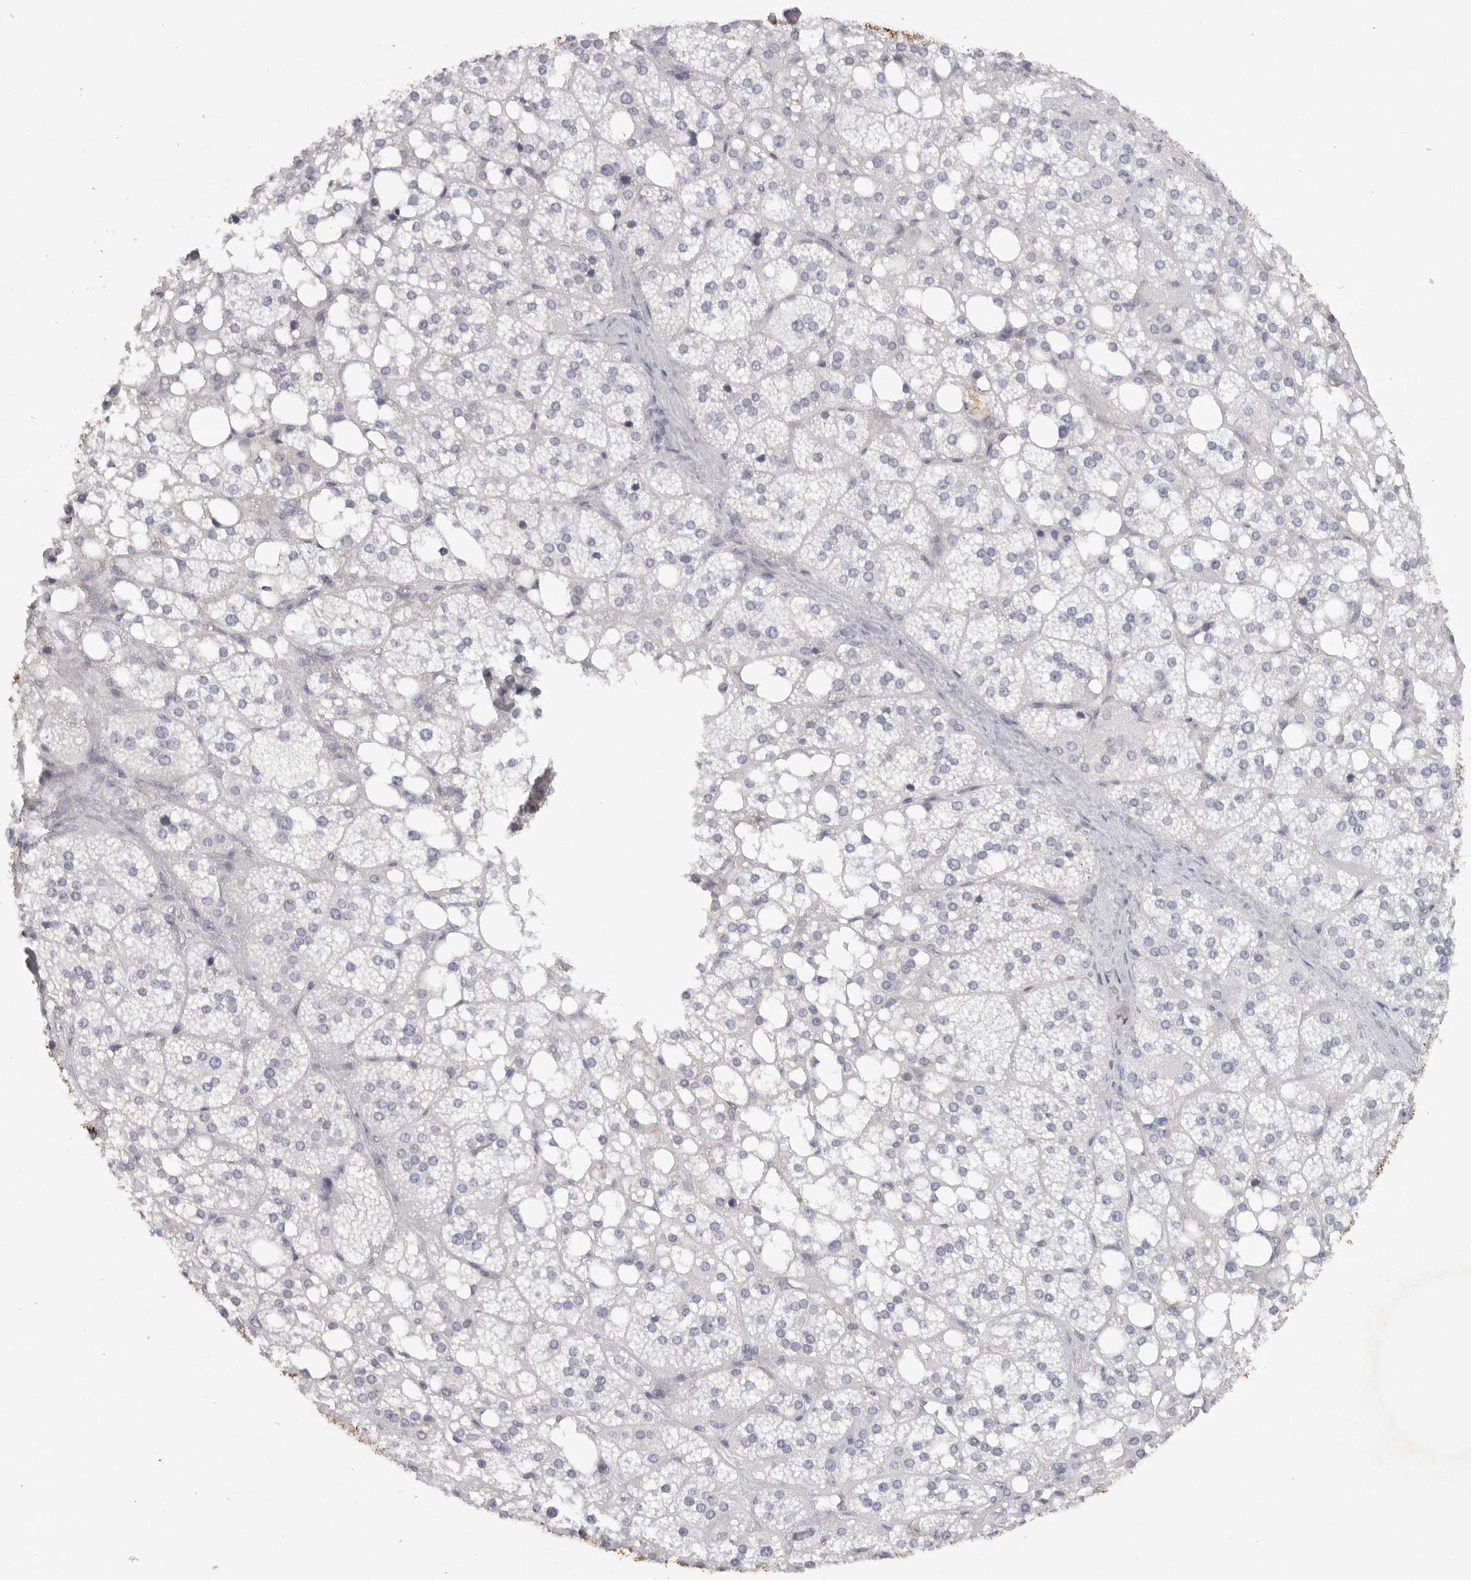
{"staining": {"intensity": "strong", "quantity": "25%-75%", "location": "cytoplasmic/membranous"}, "tissue": "adrenal gland", "cell_type": "Glandular cells", "image_type": "normal", "snomed": [{"axis": "morphology", "description": "Normal tissue, NOS"}, {"axis": "topography", "description": "Adrenal gland"}], "caption": "The immunohistochemical stain labels strong cytoplasmic/membranous positivity in glandular cells of normal adrenal gland. Ihc stains the protein in brown and the nuclei are stained blue.", "gene": "TMEM69", "patient": {"sex": "female", "age": 59}}